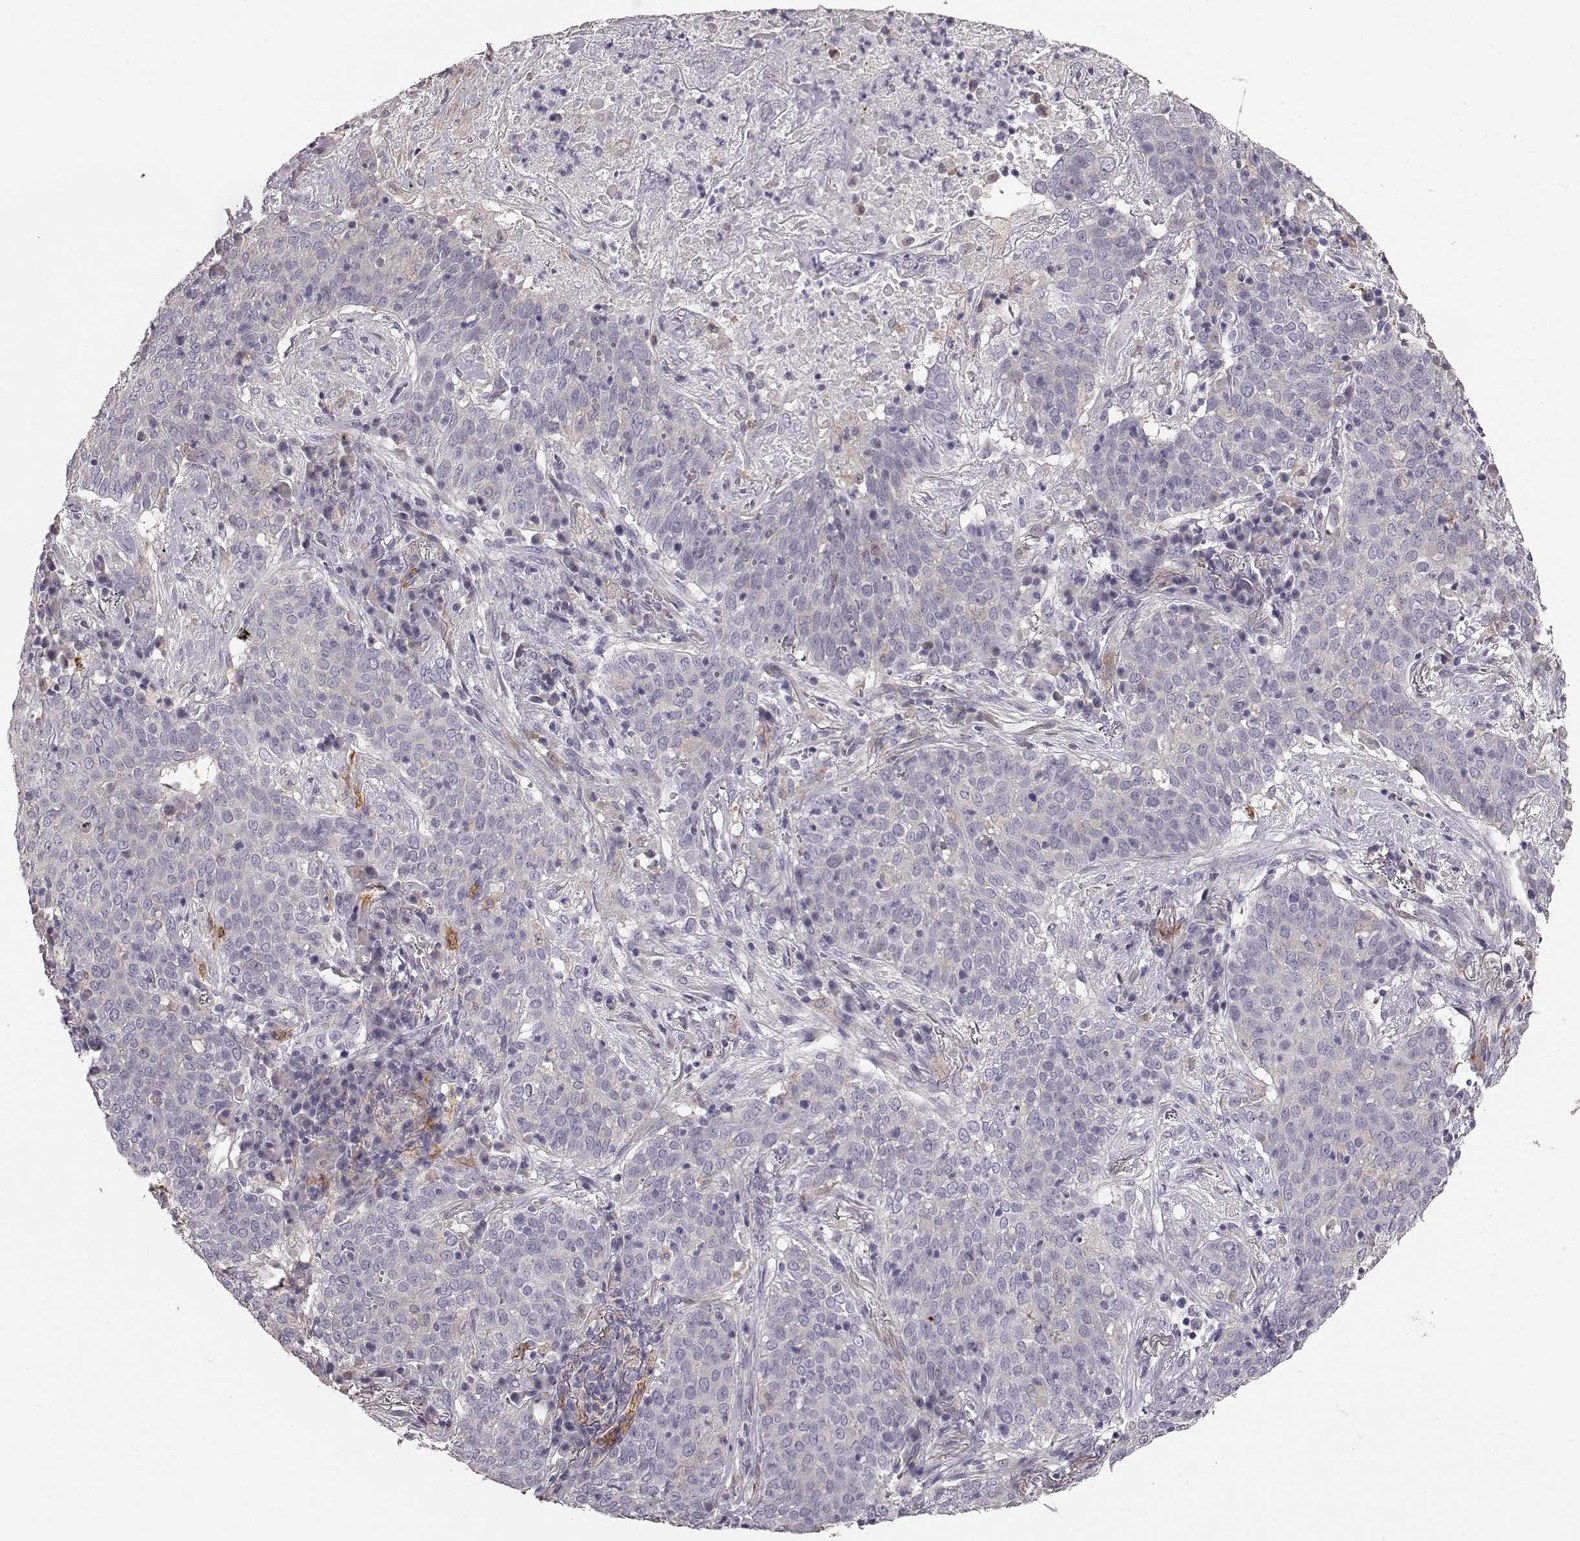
{"staining": {"intensity": "negative", "quantity": "none", "location": "none"}, "tissue": "lung cancer", "cell_type": "Tumor cells", "image_type": "cancer", "snomed": [{"axis": "morphology", "description": "Squamous cell carcinoma, NOS"}, {"axis": "topography", "description": "Lung"}], "caption": "Protein analysis of lung cancer (squamous cell carcinoma) exhibits no significant expression in tumor cells. The staining was performed using DAB (3,3'-diaminobenzidine) to visualize the protein expression in brown, while the nuclei were stained in blue with hematoxylin (Magnification: 20x).", "gene": "GPR50", "patient": {"sex": "male", "age": 82}}